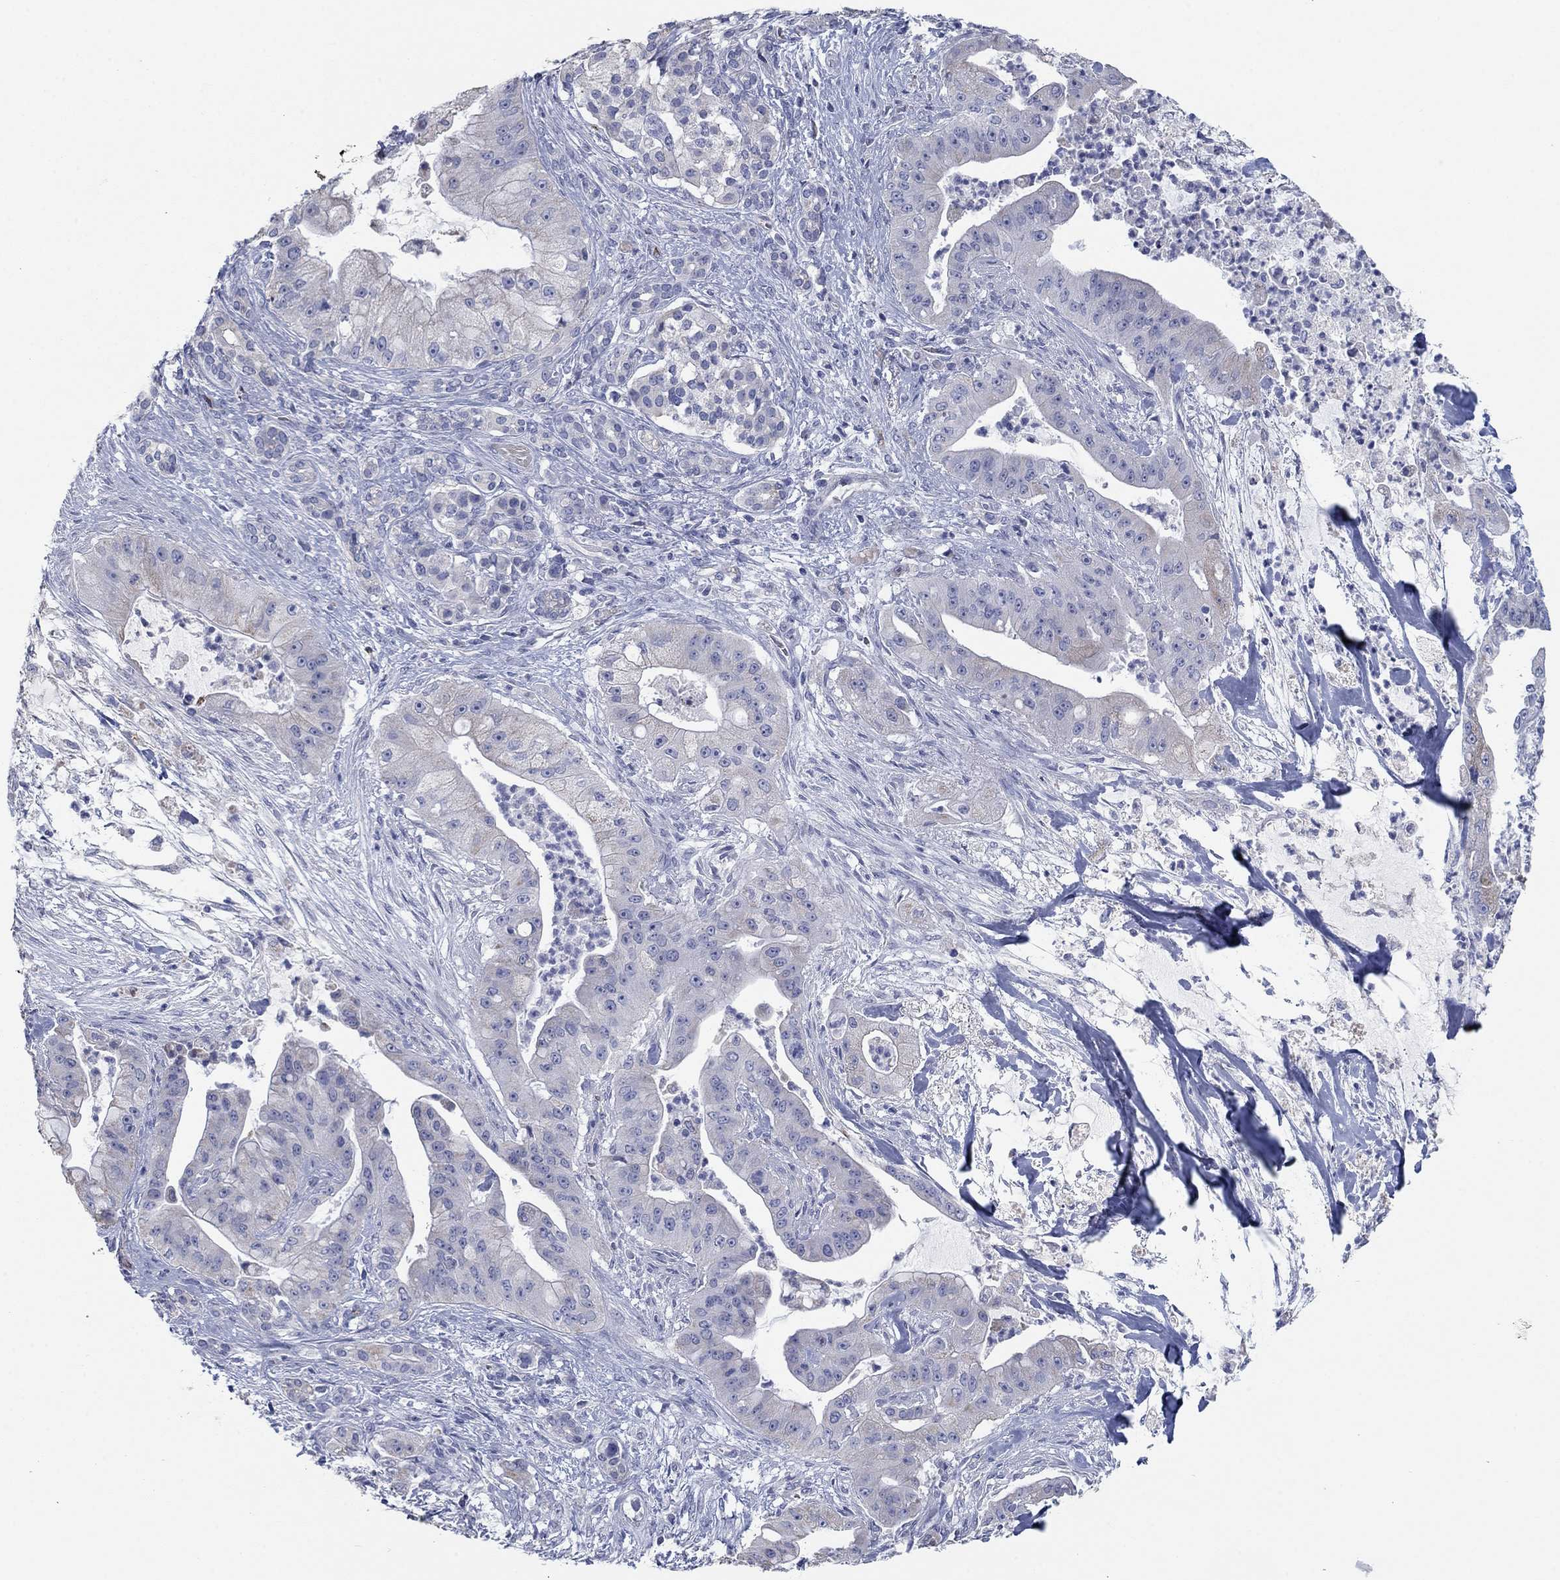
{"staining": {"intensity": "negative", "quantity": "none", "location": "none"}, "tissue": "pancreatic cancer", "cell_type": "Tumor cells", "image_type": "cancer", "snomed": [{"axis": "morphology", "description": "Normal tissue, NOS"}, {"axis": "morphology", "description": "Inflammation, NOS"}, {"axis": "morphology", "description": "Adenocarcinoma, NOS"}, {"axis": "topography", "description": "Pancreas"}], "caption": "High power microscopy micrograph of an immunohistochemistry histopathology image of pancreatic cancer, revealing no significant expression in tumor cells.", "gene": "APOC3", "patient": {"sex": "male", "age": 57}}